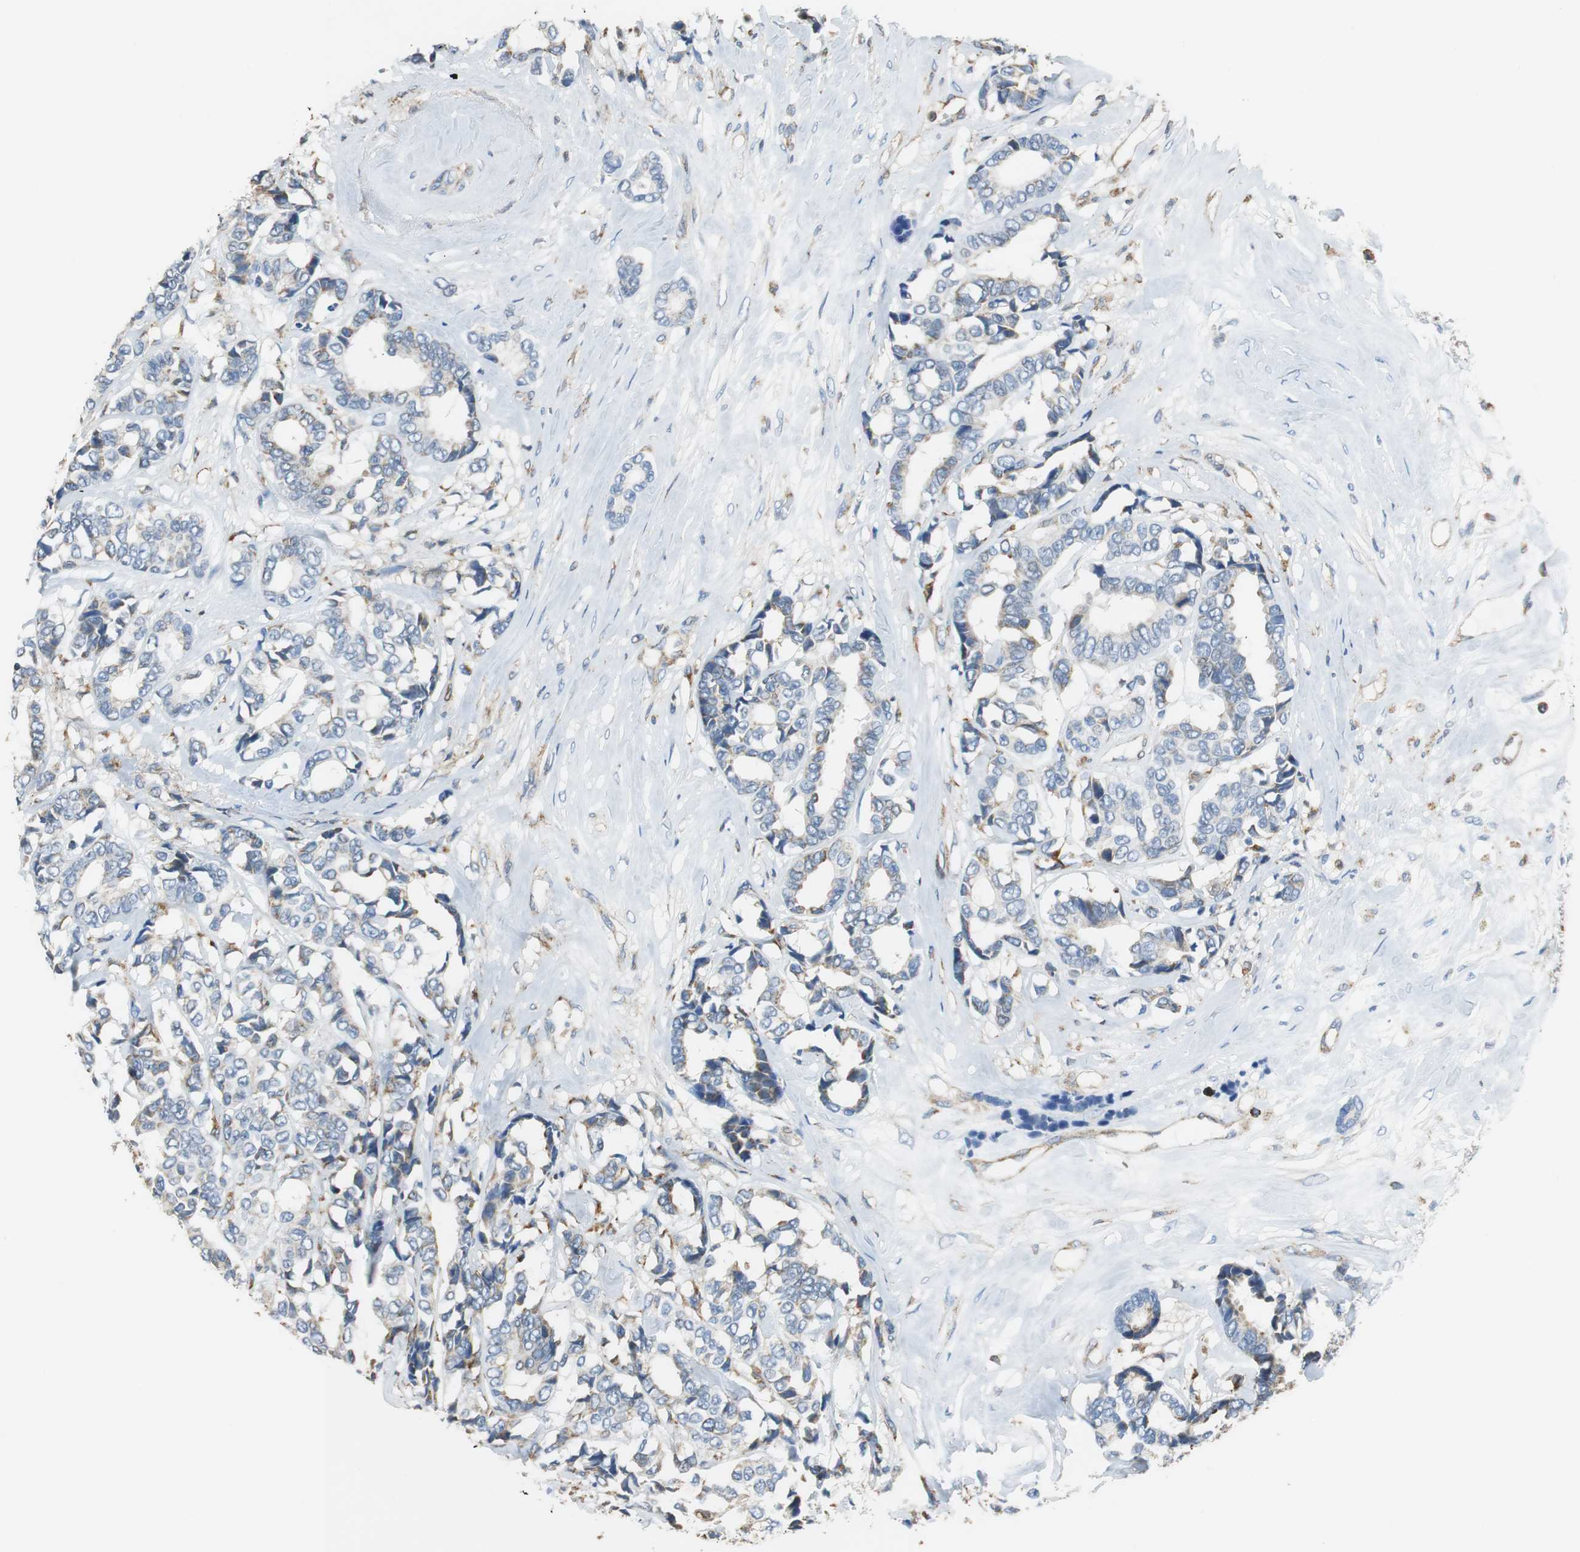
{"staining": {"intensity": "weak", "quantity": "<25%", "location": "cytoplasmic/membranous"}, "tissue": "breast cancer", "cell_type": "Tumor cells", "image_type": "cancer", "snomed": [{"axis": "morphology", "description": "Duct carcinoma"}, {"axis": "topography", "description": "Breast"}], "caption": "Immunohistochemistry (IHC) micrograph of intraductal carcinoma (breast) stained for a protein (brown), which displays no positivity in tumor cells.", "gene": "GSTK1", "patient": {"sex": "female", "age": 87}}